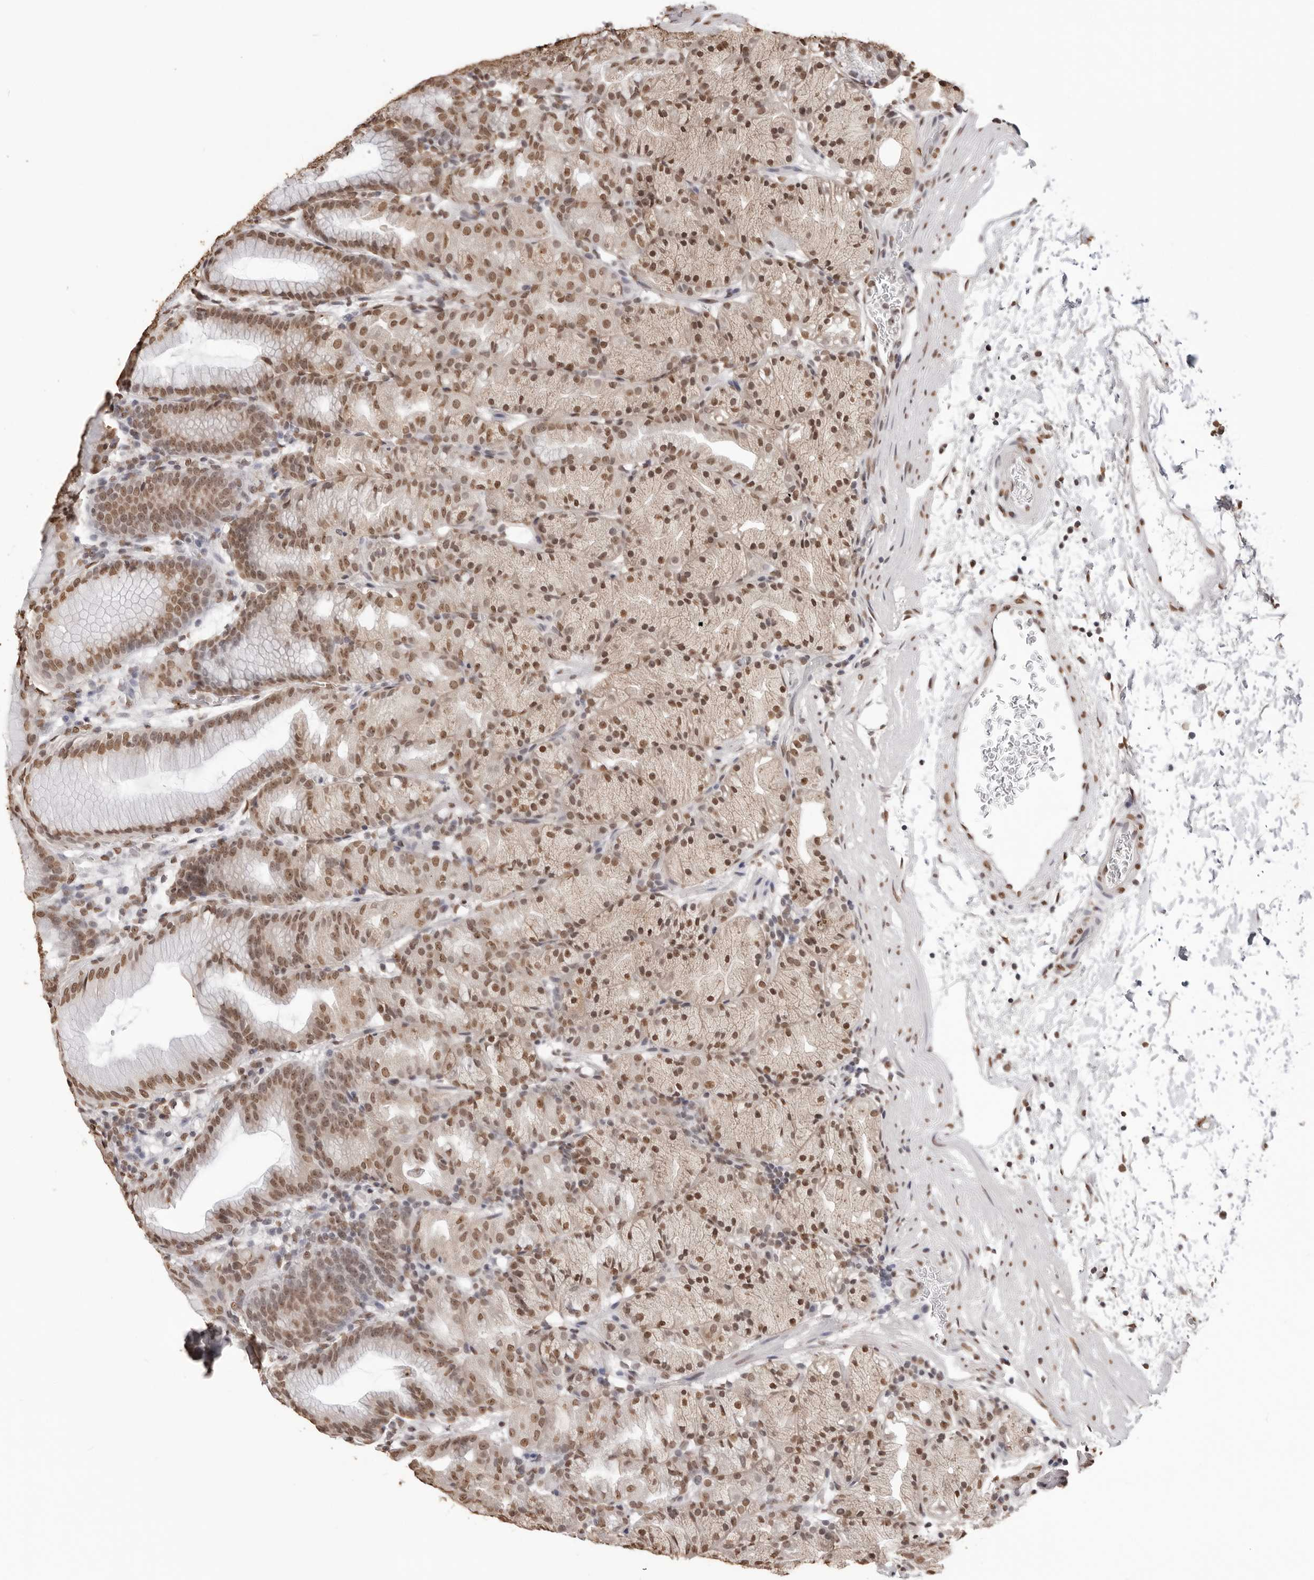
{"staining": {"intensity": "moderate", "quantity": ">75%", "location": "nuclear"}, "tissue": "stomach", "cell_type": "Glandular cells", "image_type": "normal", "snomed": [{"axis": "morphology", "description": "Normal tissue, NOS"}, {"axis": "topography", "description": "Stomach, upper"}], "caption": "This image displays normal stomach stained with immunohistochemistry to label a protein in brown. The nuclear of glandular cells show moderate positivity for the protein. Nuclei are counter-stained blue.", "gene": "OLIG3", "patient": {"sex": "male", "age": 48}}